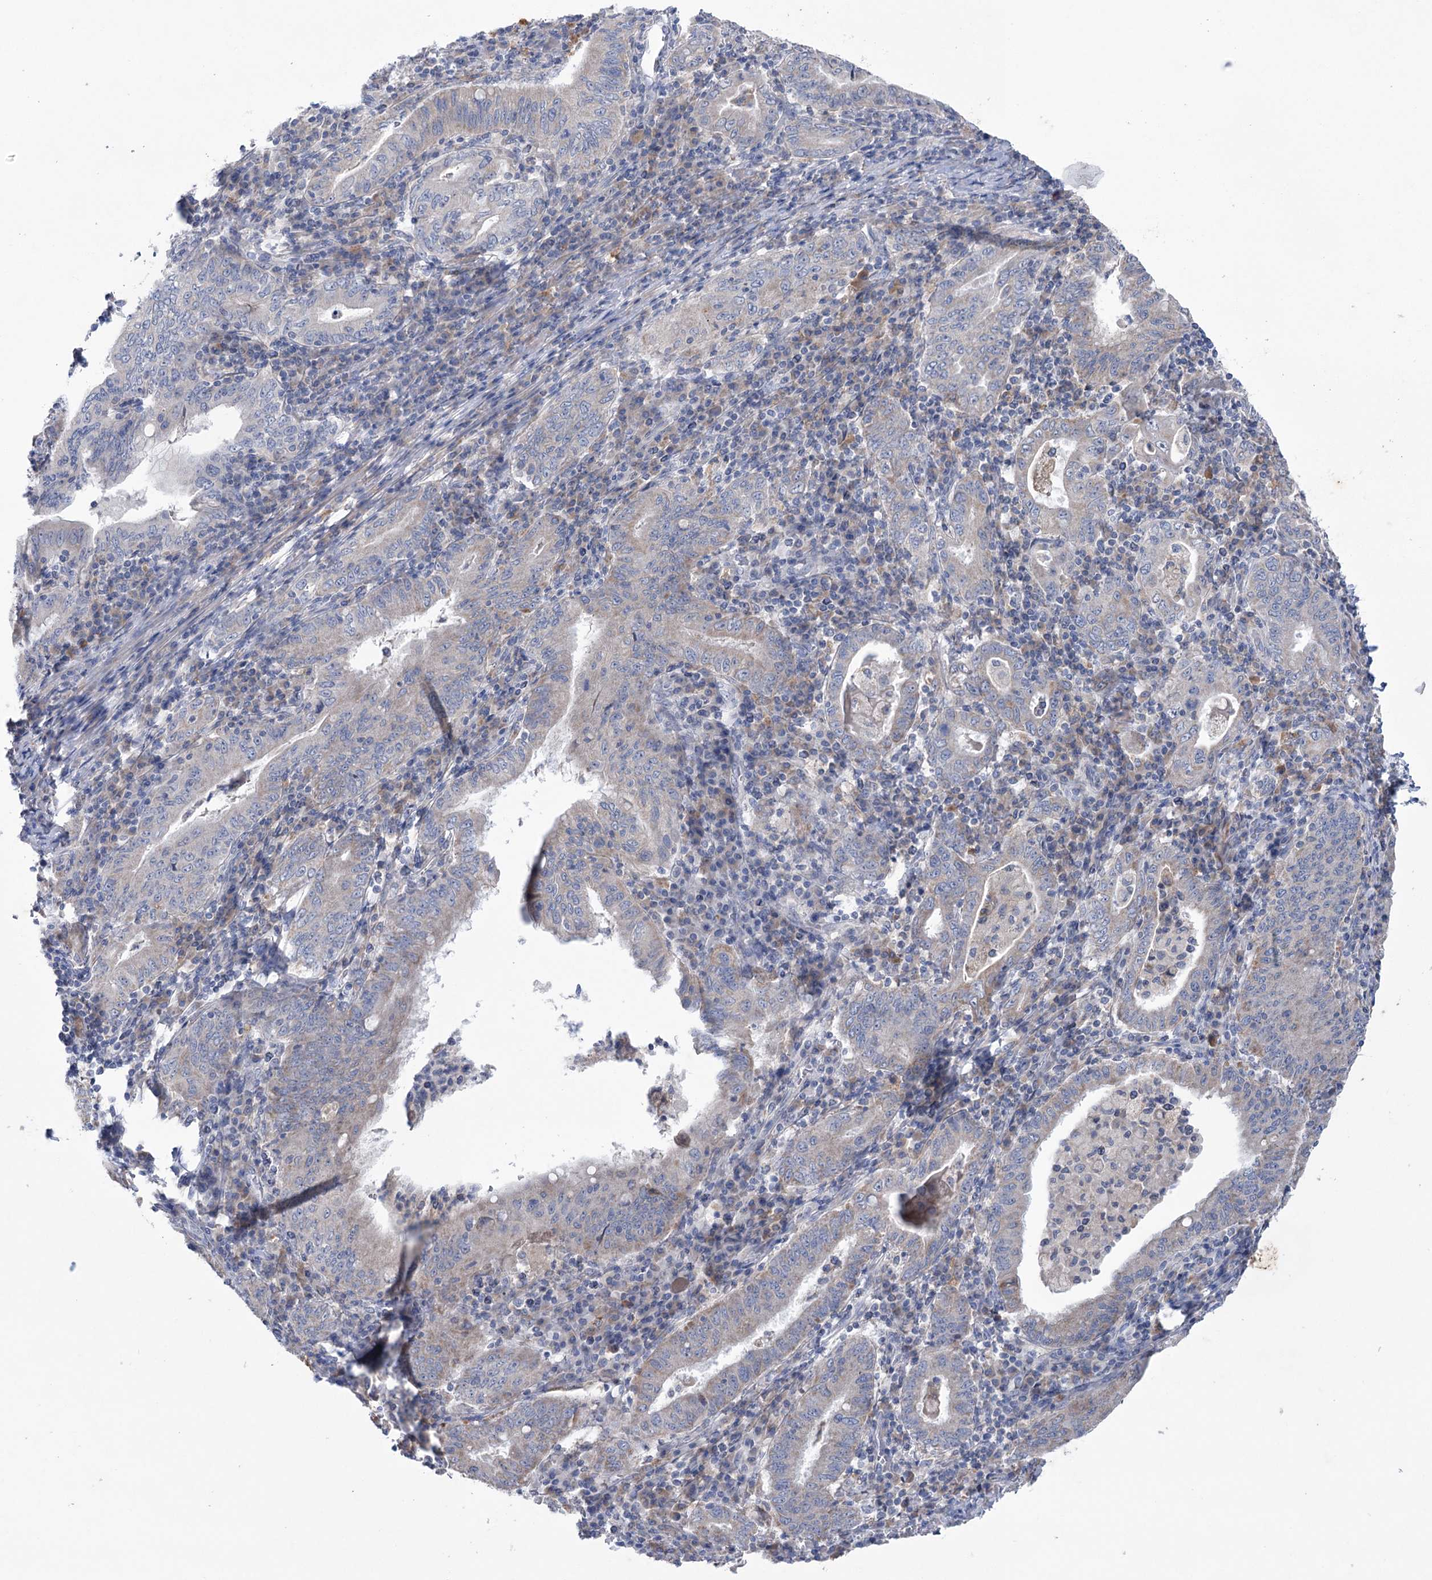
{"staining": {"intensity": "weak", "quantity": "<25%", "location": "cytoplasmic/membranous"}, "tissue": "stomach cancer", "cell_type": "Tumor cells", "image_type": "cancer", "snomed": [{"axis": "morphology", "description": "Normal tissue, NOS"}, {"axis": "morphology", "description": "Adenocarcinoma, NOS"}, {"axis": "topography", "description": "Esophagus"}, {"axis": "topography", "description": "Stomach, upper"}, {"axis": "topography", "description": "Peripheral nerve tissue"}], "caption": "IHC micrograph of adenocarcinoma (stomach) stained for a protein (brown), which demonstrates no positivity in tumor cells. (Stains: DAB (3,3'-diaminobenzidine) immunohistochemistry with hematoxylin counter stain, Microscopy: brightfield microscopy at high magnification).", "gene": "MTCH2", "patient": {"sex": "male", "age": 62}}